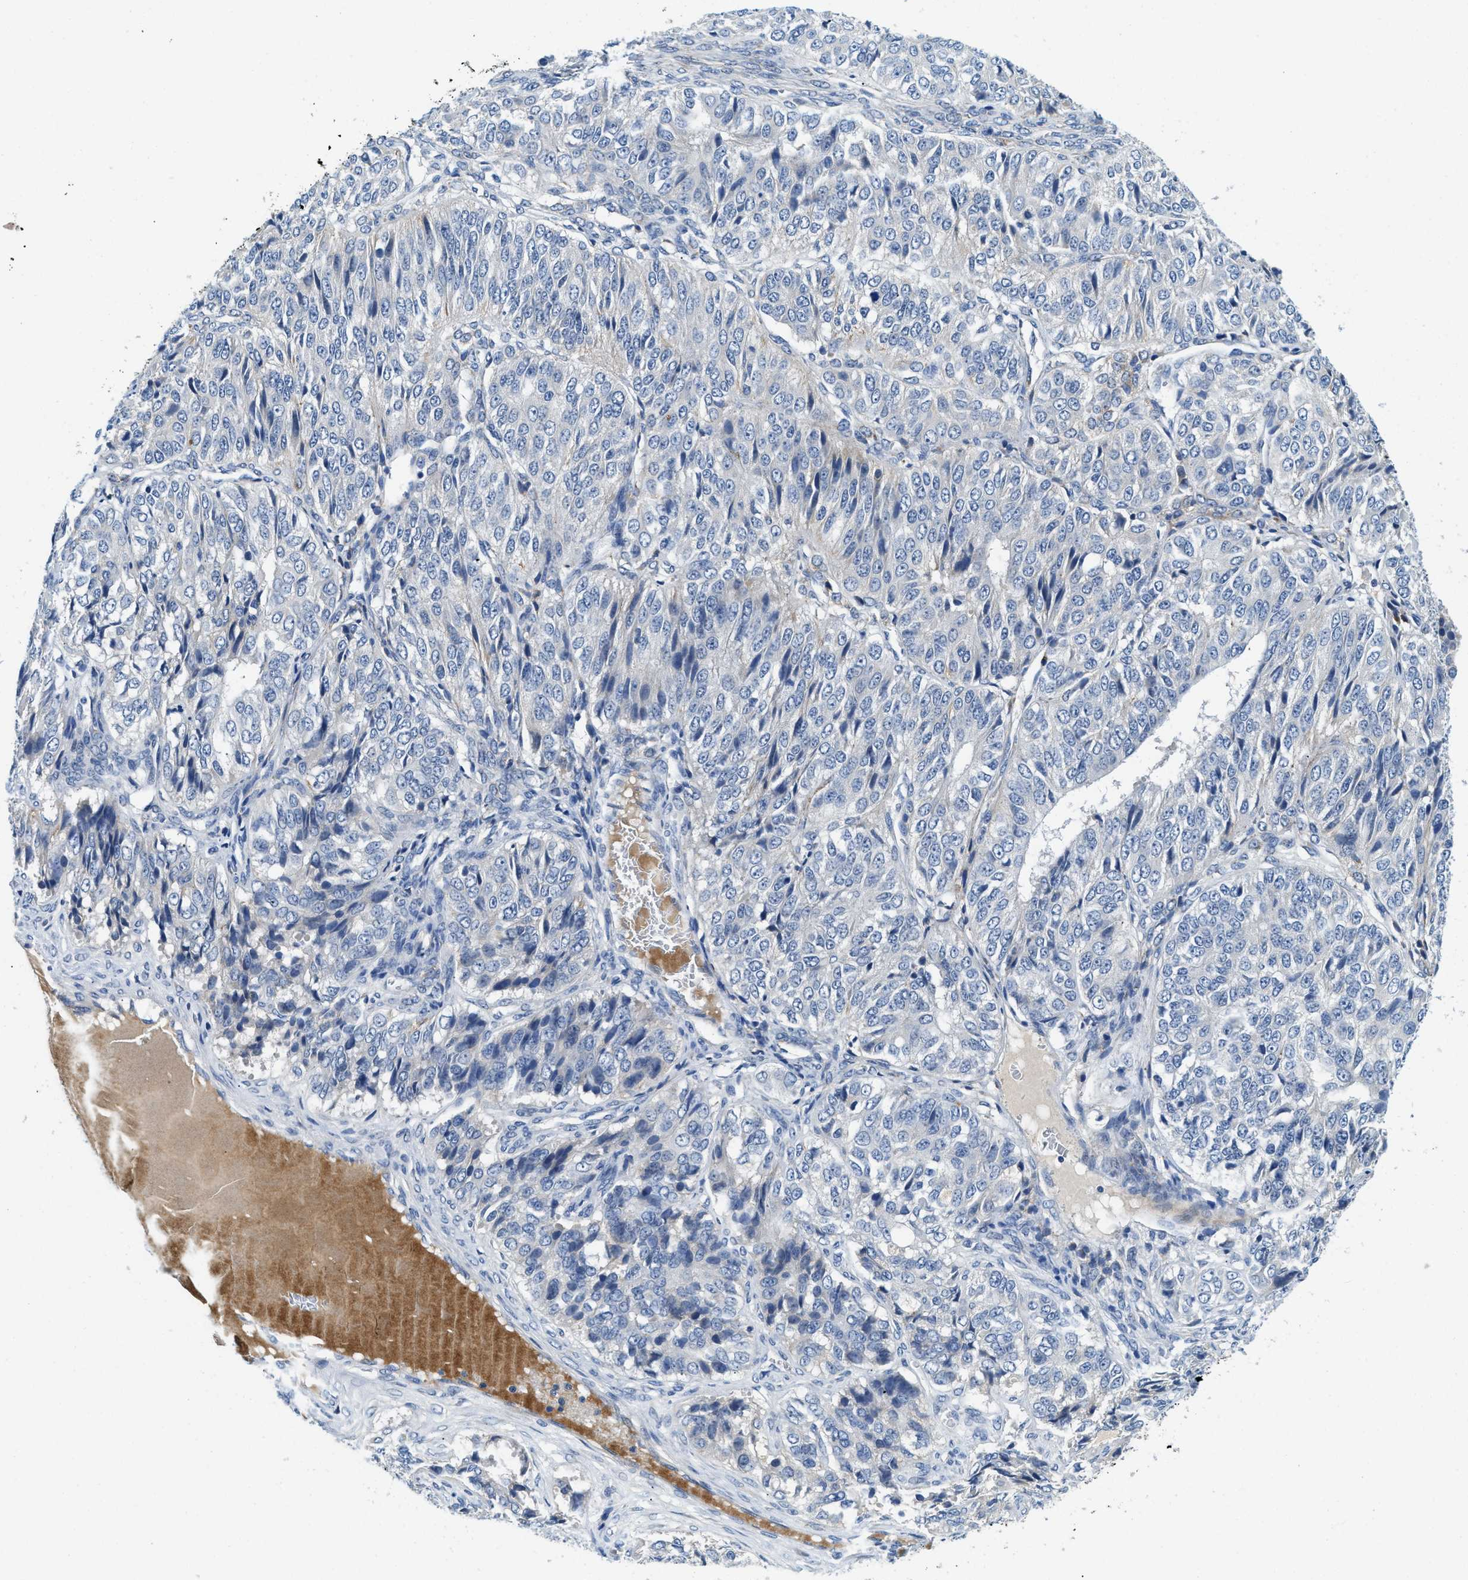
{"staining": {"intensity": "negative", "quantity": "none", "location": "none"}, "tissue": "ovarian cancer", "cell_type": "Tumor cells", "image_type": "cancer", "snomed": [{"axis": "morphology", "description": "Carcinoma, endometroid"}, {"axis": "topography", "description": "Ovary"}], "caption": "This is an immunohistochemistry (IHC) histopathology image of human ovarian endometroid carcinoma. There is no positivity in tumor cells.", "gene": "TSPAN3", "patient": {"sex": "female", "age": 51}}